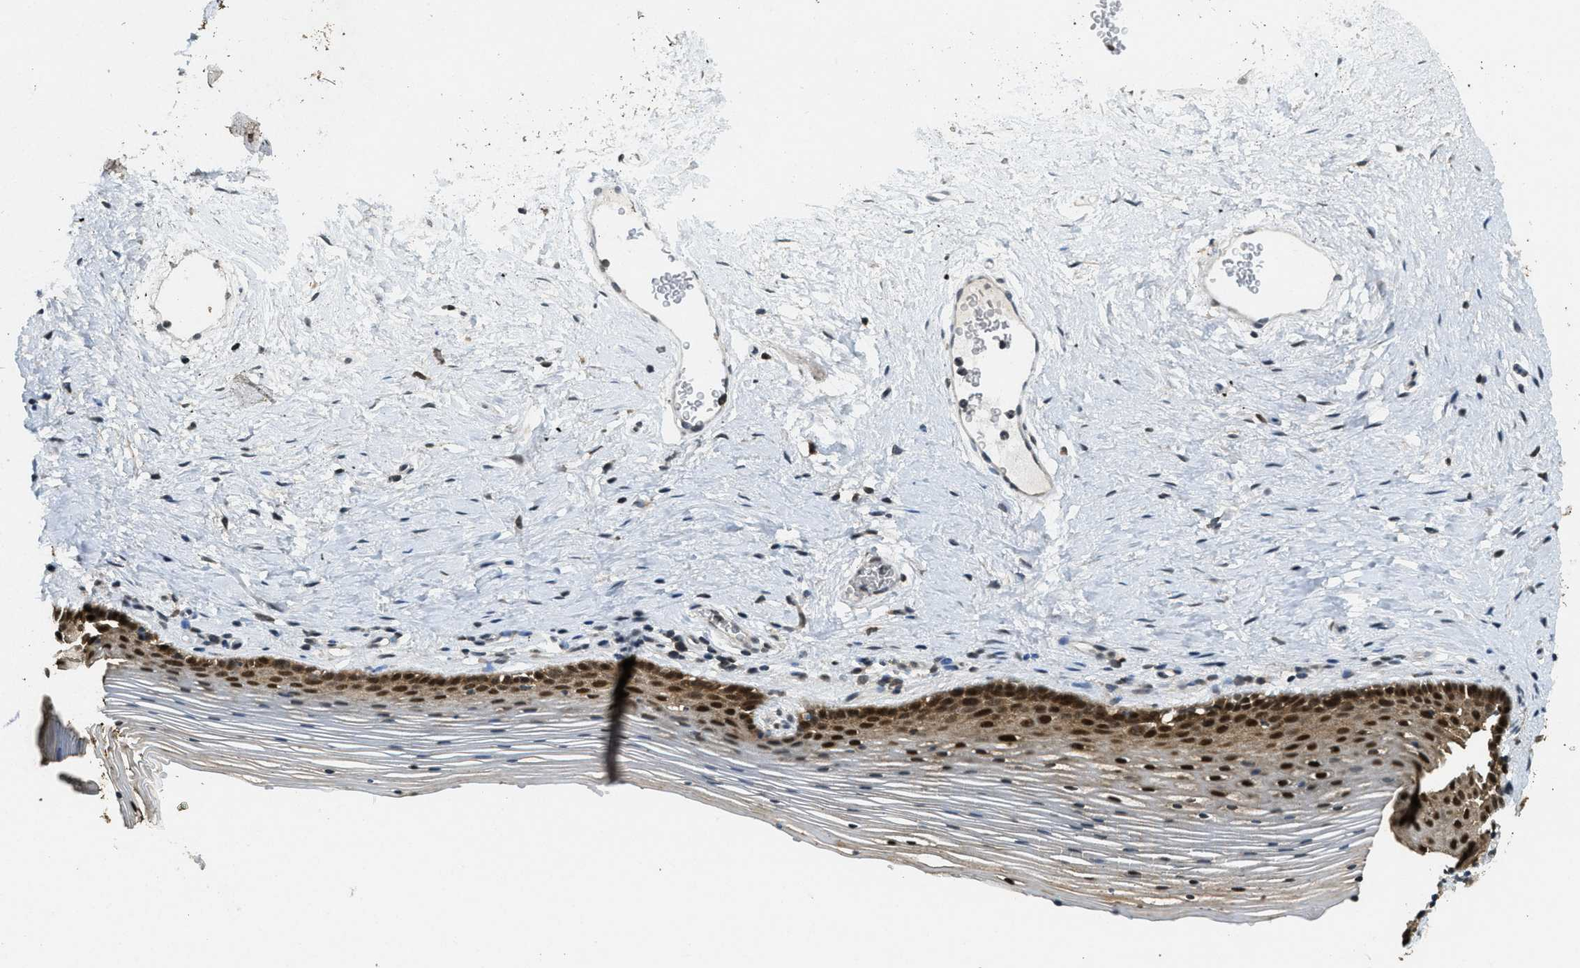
{"staining": {"intensity": "strong", "quantity": ">75%", "location": "cytoplasmic/membranous,nuclear"}, "tissue": "vagina", "cell_type": "Squamous epithelial cells", "image_type": "normal", "snomed": [{"axis": "morphology", "description": "Normal tissue, NOS"}, {"axis": "topography", "description": "Vagina"}], "caption": "Human vagina stained for a protein (brown) displays strong cytoplasmic/membranous,nuclear positive expression in approximately >75% of squamous epithelial cells.", "gene": "DNAJB1", "patient": {"sex": "female", "age": 32}}